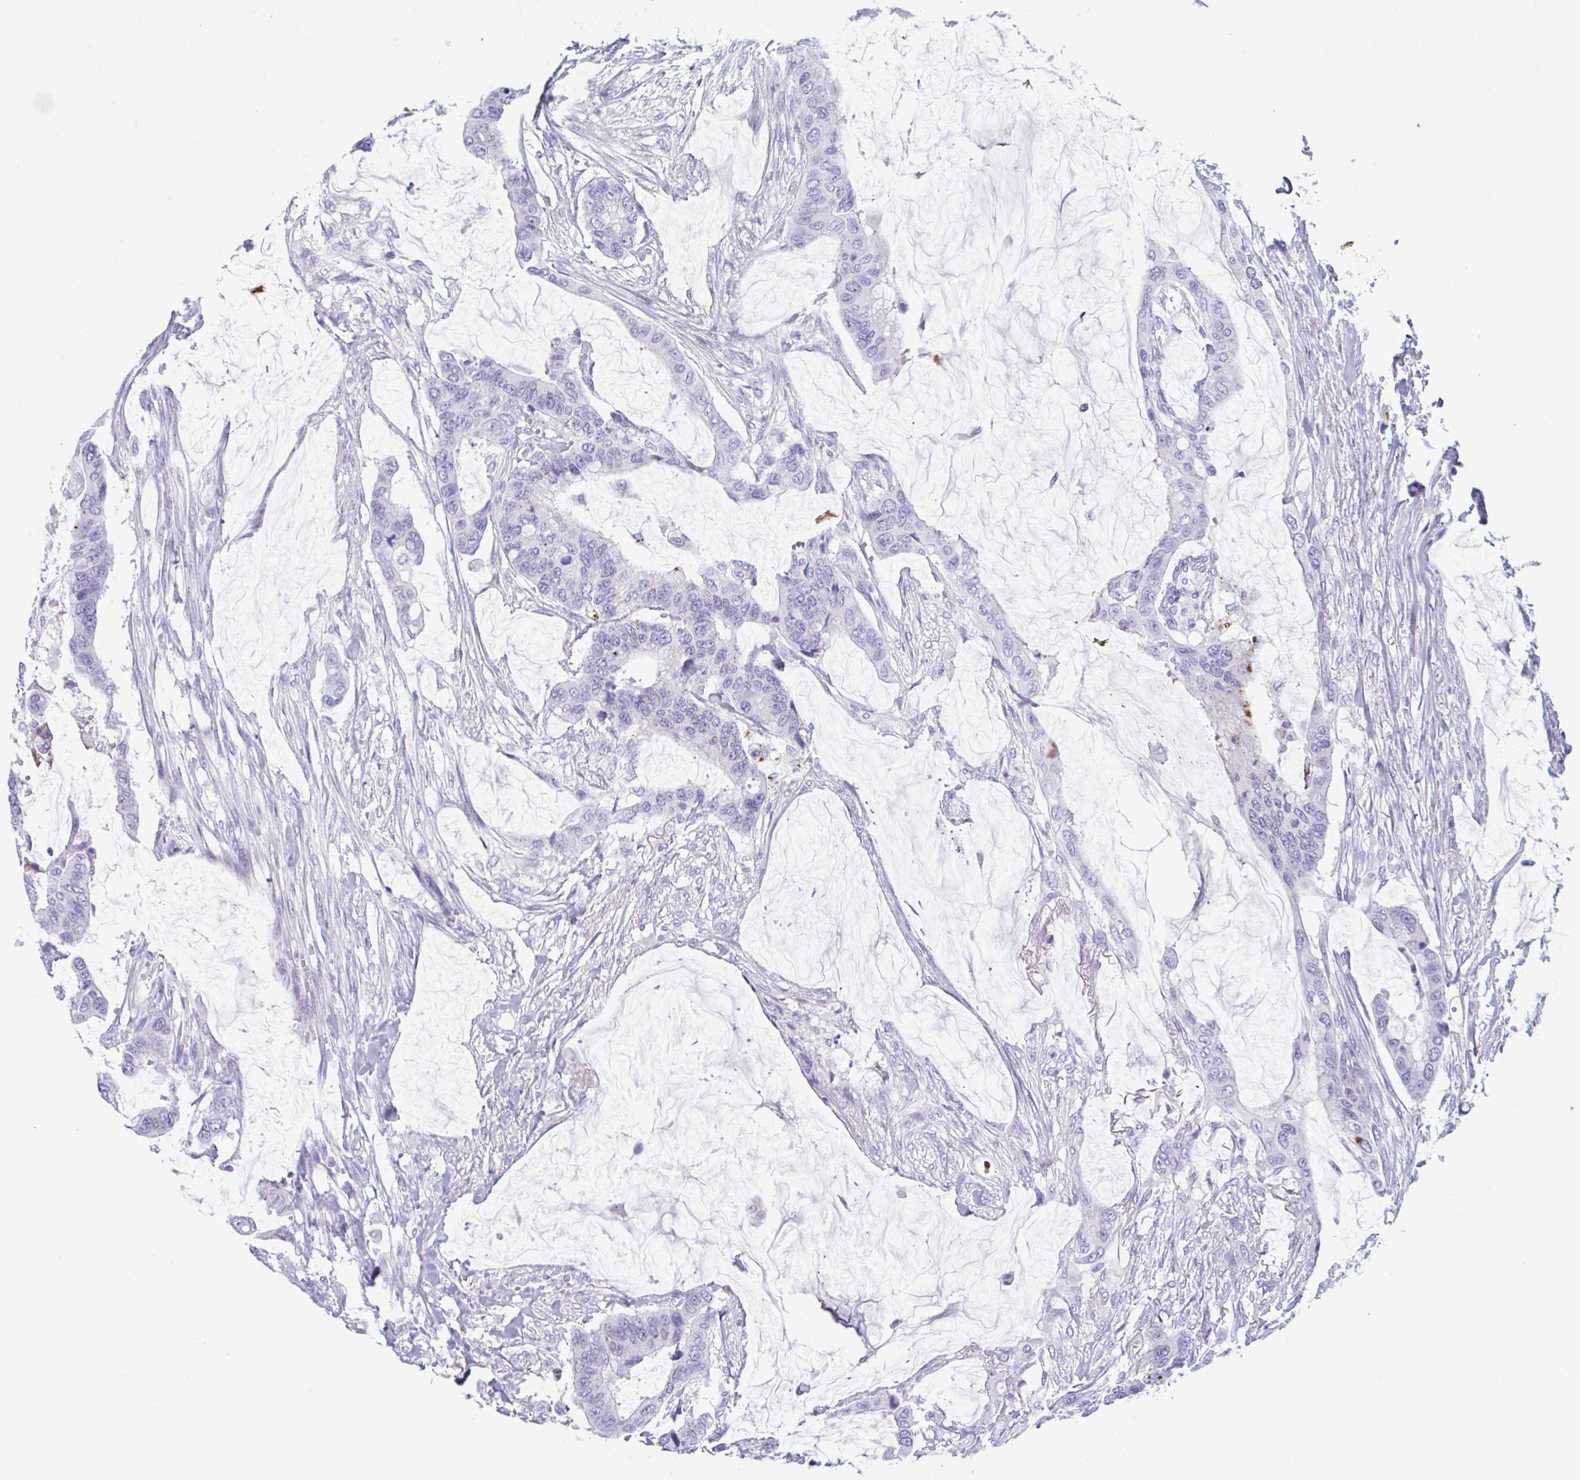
{"staining": {"intensity": "moderate", "quantity": "<25%", "location": "cytoplasmic/membranous"}, "tissue": "colorectal cancer", "cell_type": "Tumor cells", "image_type": "cancer", "snomed": [{"axis": "morphology", "description": "Adenocarcinoma, NOS"}, {"axis": "topography", "description": "Rectum"}], "caption": "Immunohistochemical staining of colorectal cancer demonstrates low levels of moderate cytoplasmic/membranous positivity in approximately <25% of tumor cells.", "gene": "C12orf71", "patient": {"sex": "female", "age": 59}}